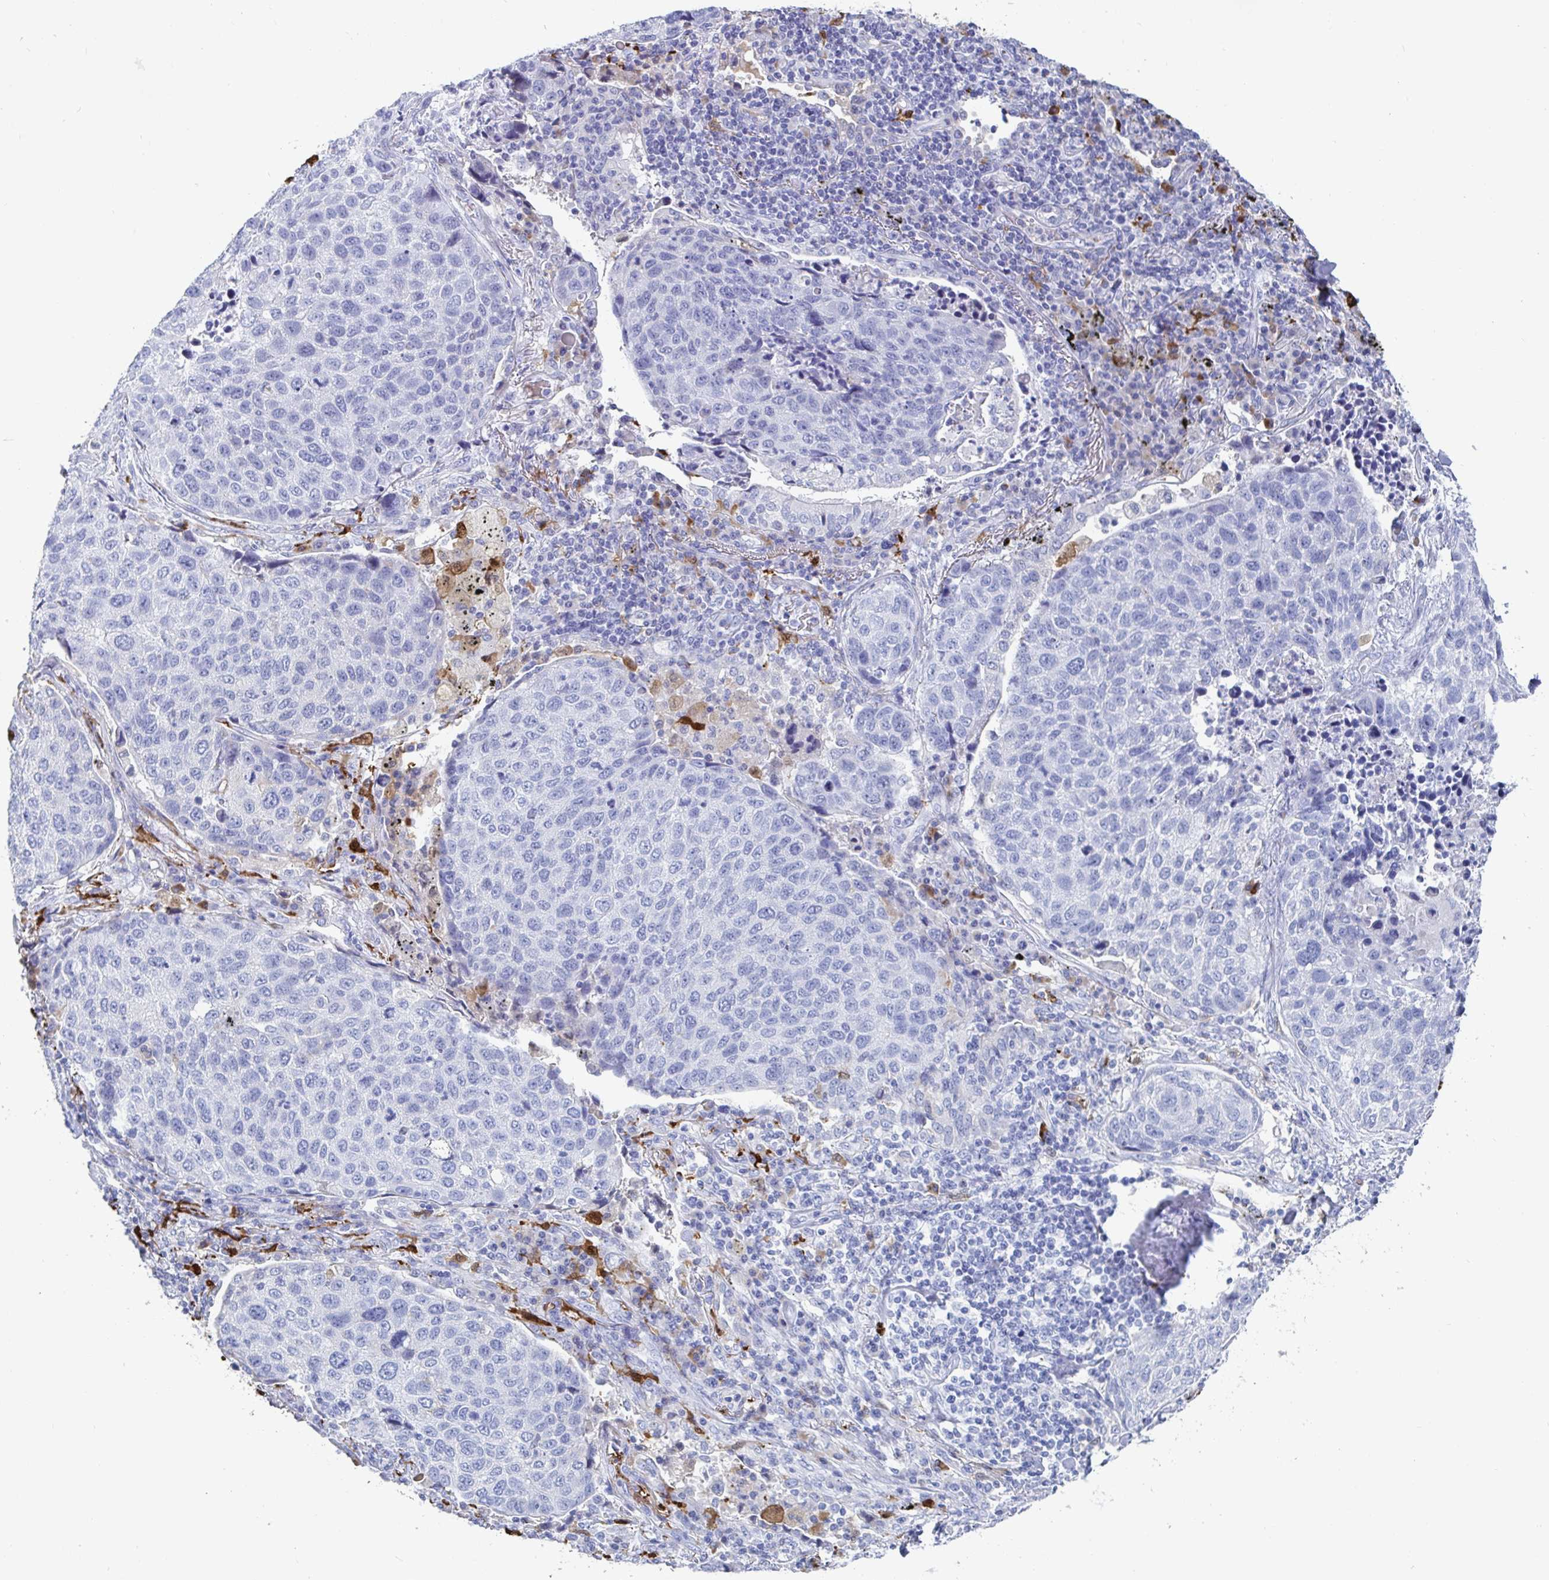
{"staining": {"intensity": "negative", "quantity": "none", "location": "none"}, "tissue": "lung cancer", "cell_type": "Tumor cells", "image_type": "cancer", "snomed": [{"axis": "morphology", "description": "Squamous cell carcinoma, NOS"}, {"axis": "topography", "description": "Lymph node"}, {"axis": "topography", "description": "Lung"}], "caption": "Tumor cells show no significant protein expression in lung squamous cell carcinoma.", "gene": "OR2A4", "patient": {"sex": "male", "age": 61}}